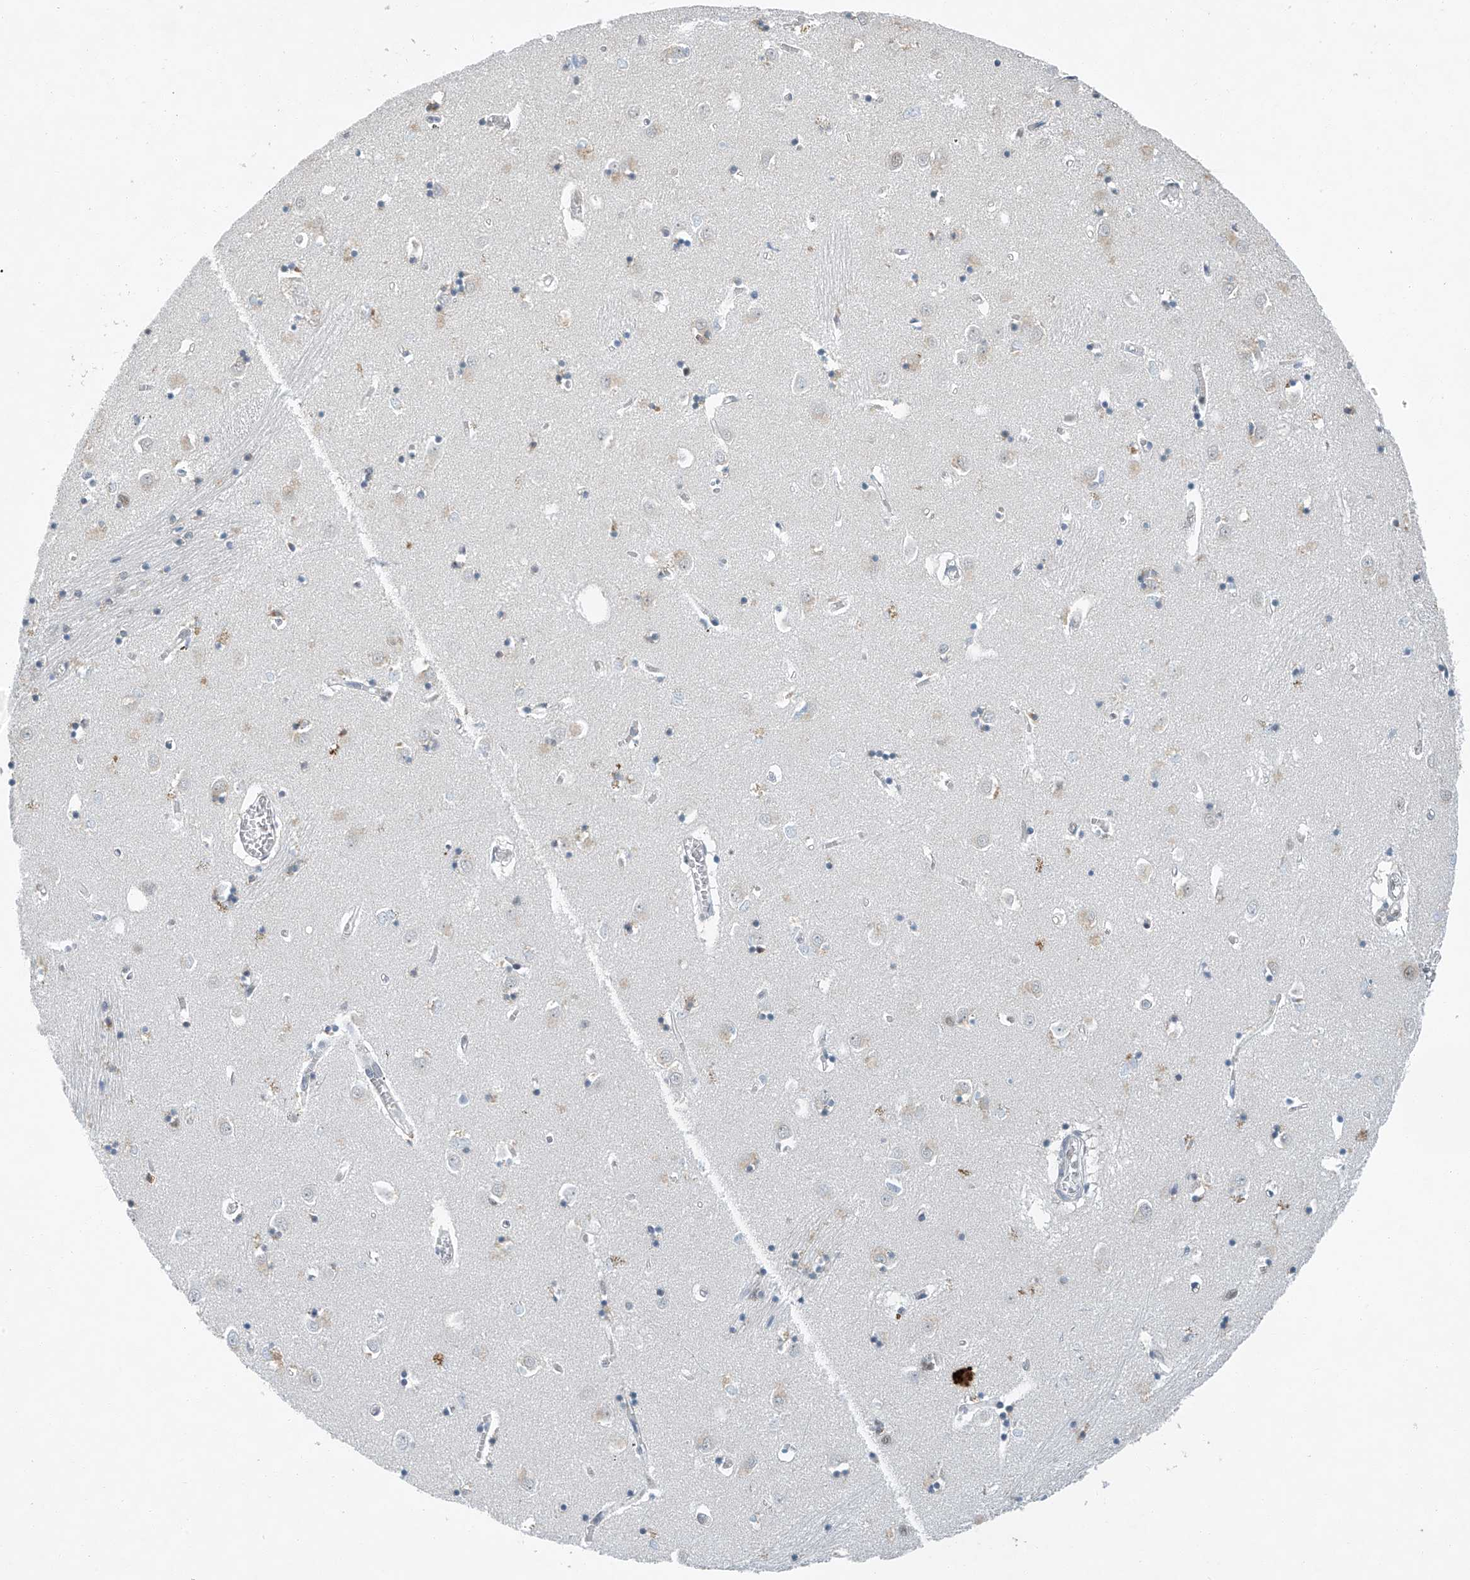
{"staining": {"intensity": "negative", "quantity": "none", "location": "none"}, "tissue": "caudate", "cell_type": "Glial cells", "image_type": "normal", "snomed": [{"axis": "morphology", "description": "Normal tissue, NOS"}, {"axis": "topography", "description": "Lateral ventricle wall"}], "caption": "Immunohistochemistry (IHC) image of normal human caudate stained for a protein (brown), which reveals no expression in glial cells. The staining was performed using DAB to visualize the protein expression in brown, while the nuclei were stained in blue with hematoxylin (Magnification: 20x).", "gene": "TAF8", "patient": {"sex": "male", "age": 70}}